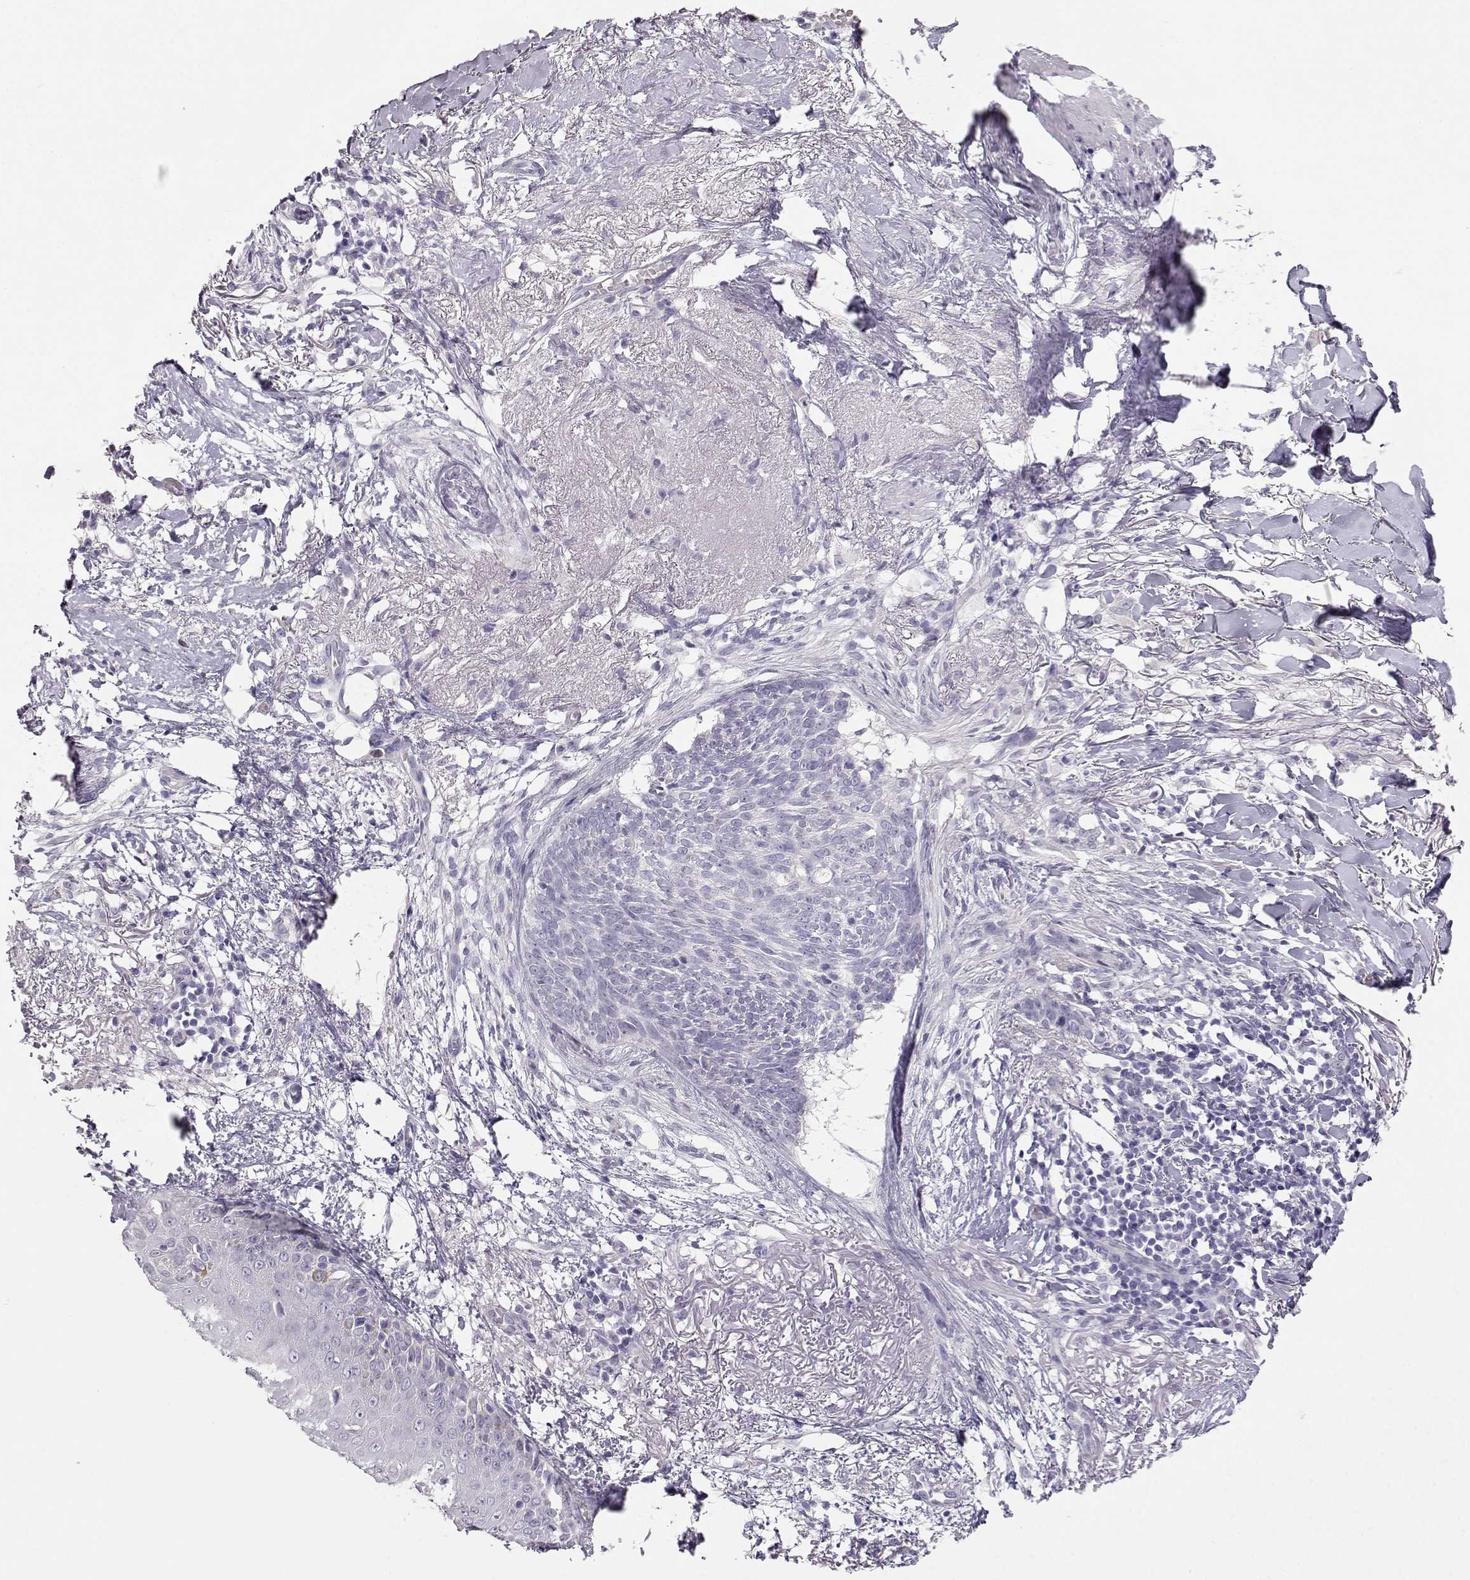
{"staining": {"intensity": "negative", "quantity": "none", "location": "none"}, "tissue": "skin cancer", "cell_type": "Tumor cells", "image_type": "cancer", "snomed": [{"axis": "morphology", "description": "Normal tissue, NOS"}, {"axis": "morphology", "description": "Basal cell carcinoma"}, {"axis": "topography", "description": "Skin"}], "caption": "The IHC histopathology image has no significant positivity in tumor cells of skin basal cell carcinoma tissue.", "gene": "NUTM1", "patient": {"sex": "male", "age": 84}}